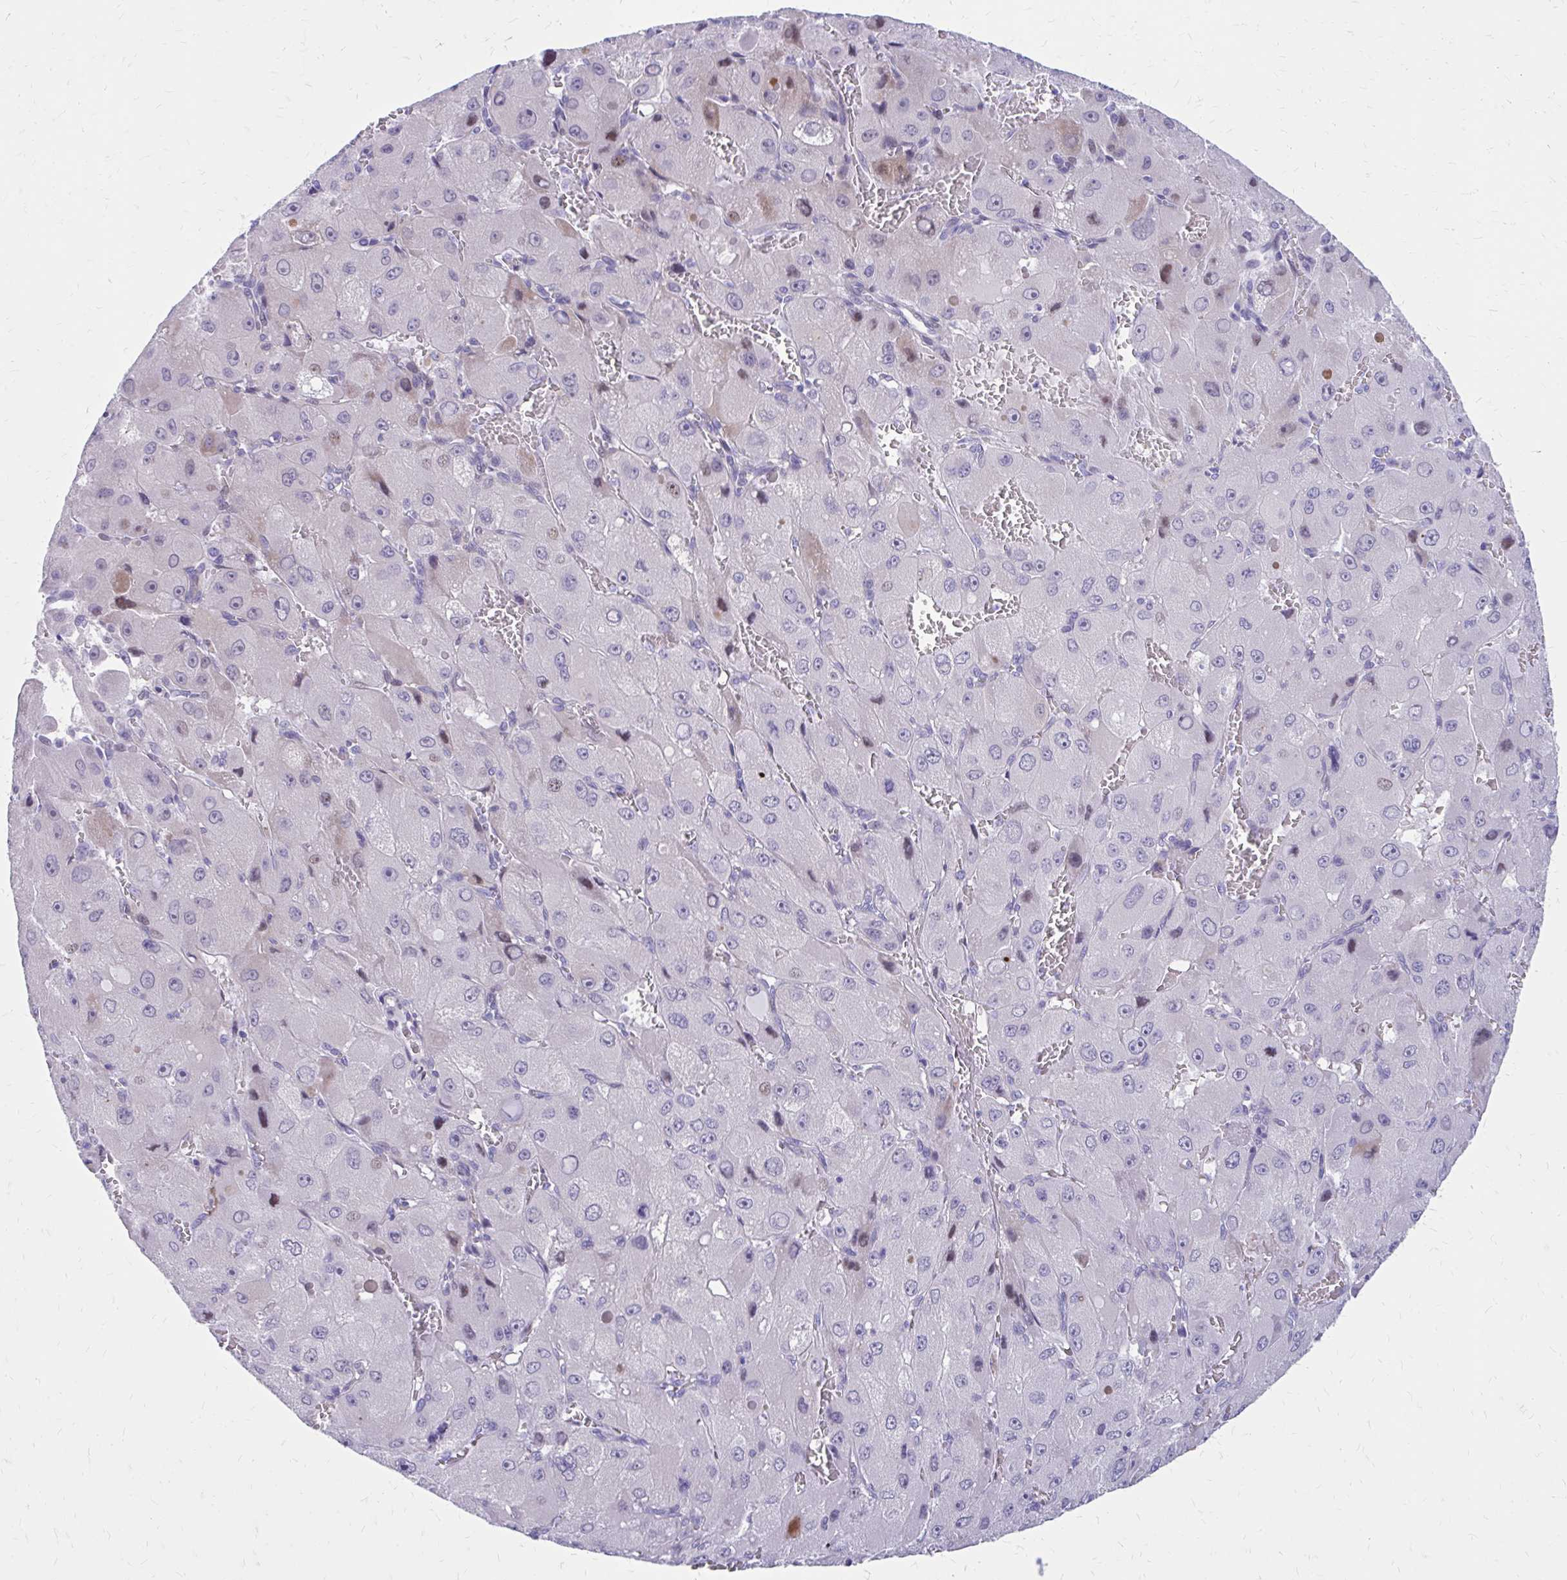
{"staining": {"intensity": "negative", "quantity": "none", "location": "none"}, "tissue": "liver cancer", "cell_type": "Tumor cells", "image_type": "cancer", "snomed": [{"axis": "morphology", "description": "Carcinoma, Hepatocellular, NOS"}, {"axis": "topography", "description": "Liver"}], "caption": "High power microscopy micrograph of an immunohistochemistry (IHC) image of liver cancer (hepatocellular carcinoma), revealing no significant staining in tumor cells.", "gene": "LCN15", "patient": {"sex": "male", "age": 27}}